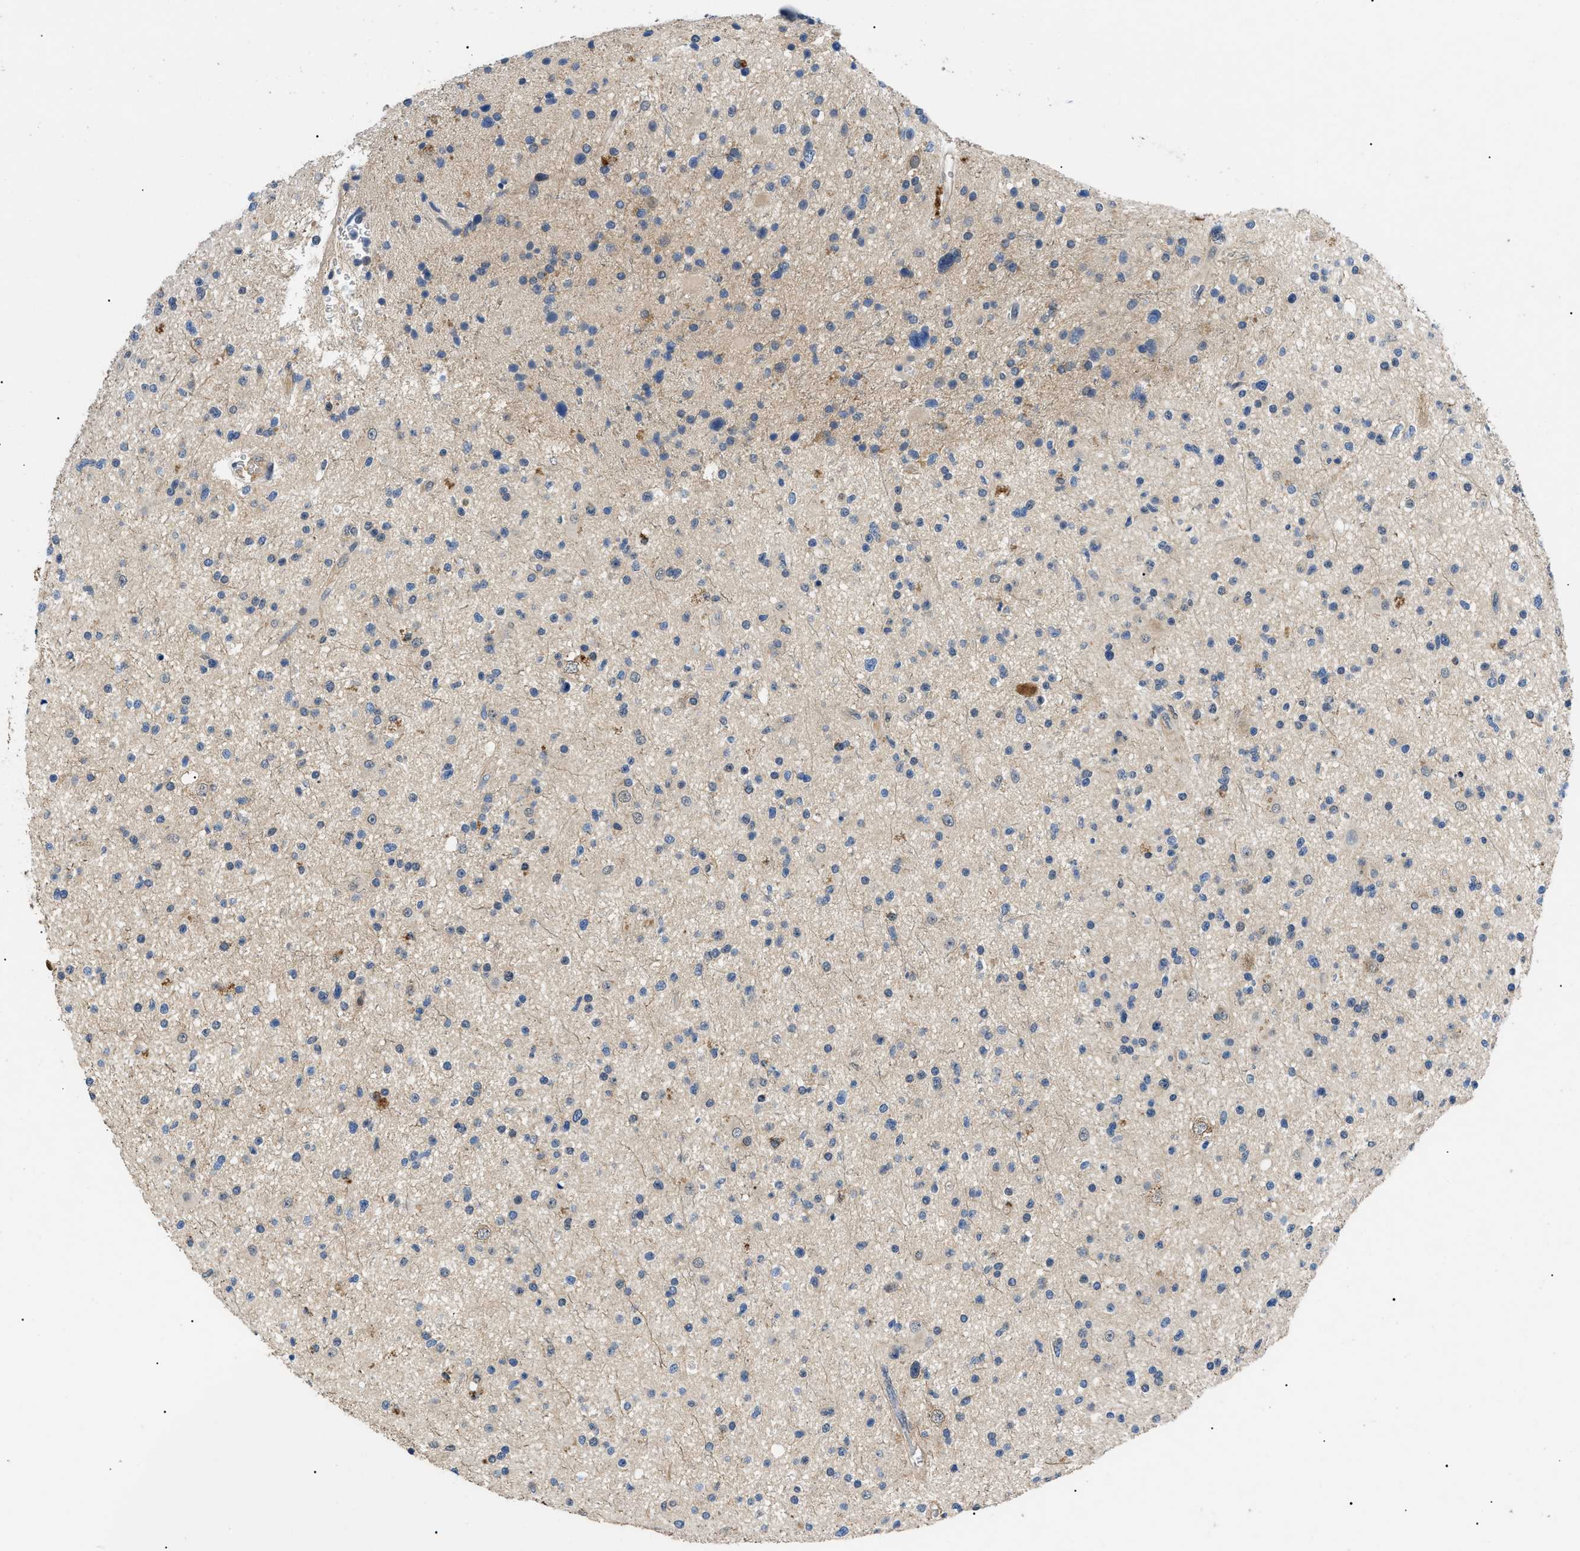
{"staining": {"intensity": "negative", "quantity": "none", "location": "none"}, "tissue": "glioma", "cell_type": "Tumor cells", "image_type": "cancer", "snomed": [{"axis": "morphology", "description": "Glioma, malignant, High grade"}, {"axis": "topography", "description": "Brain"}], "caption": "The micrograph demonstrates no significant positivity in tumor cells of malignant high-grade glioma.", "gene": "CRCP", "patient": {"sex": "male", "age": 33}}